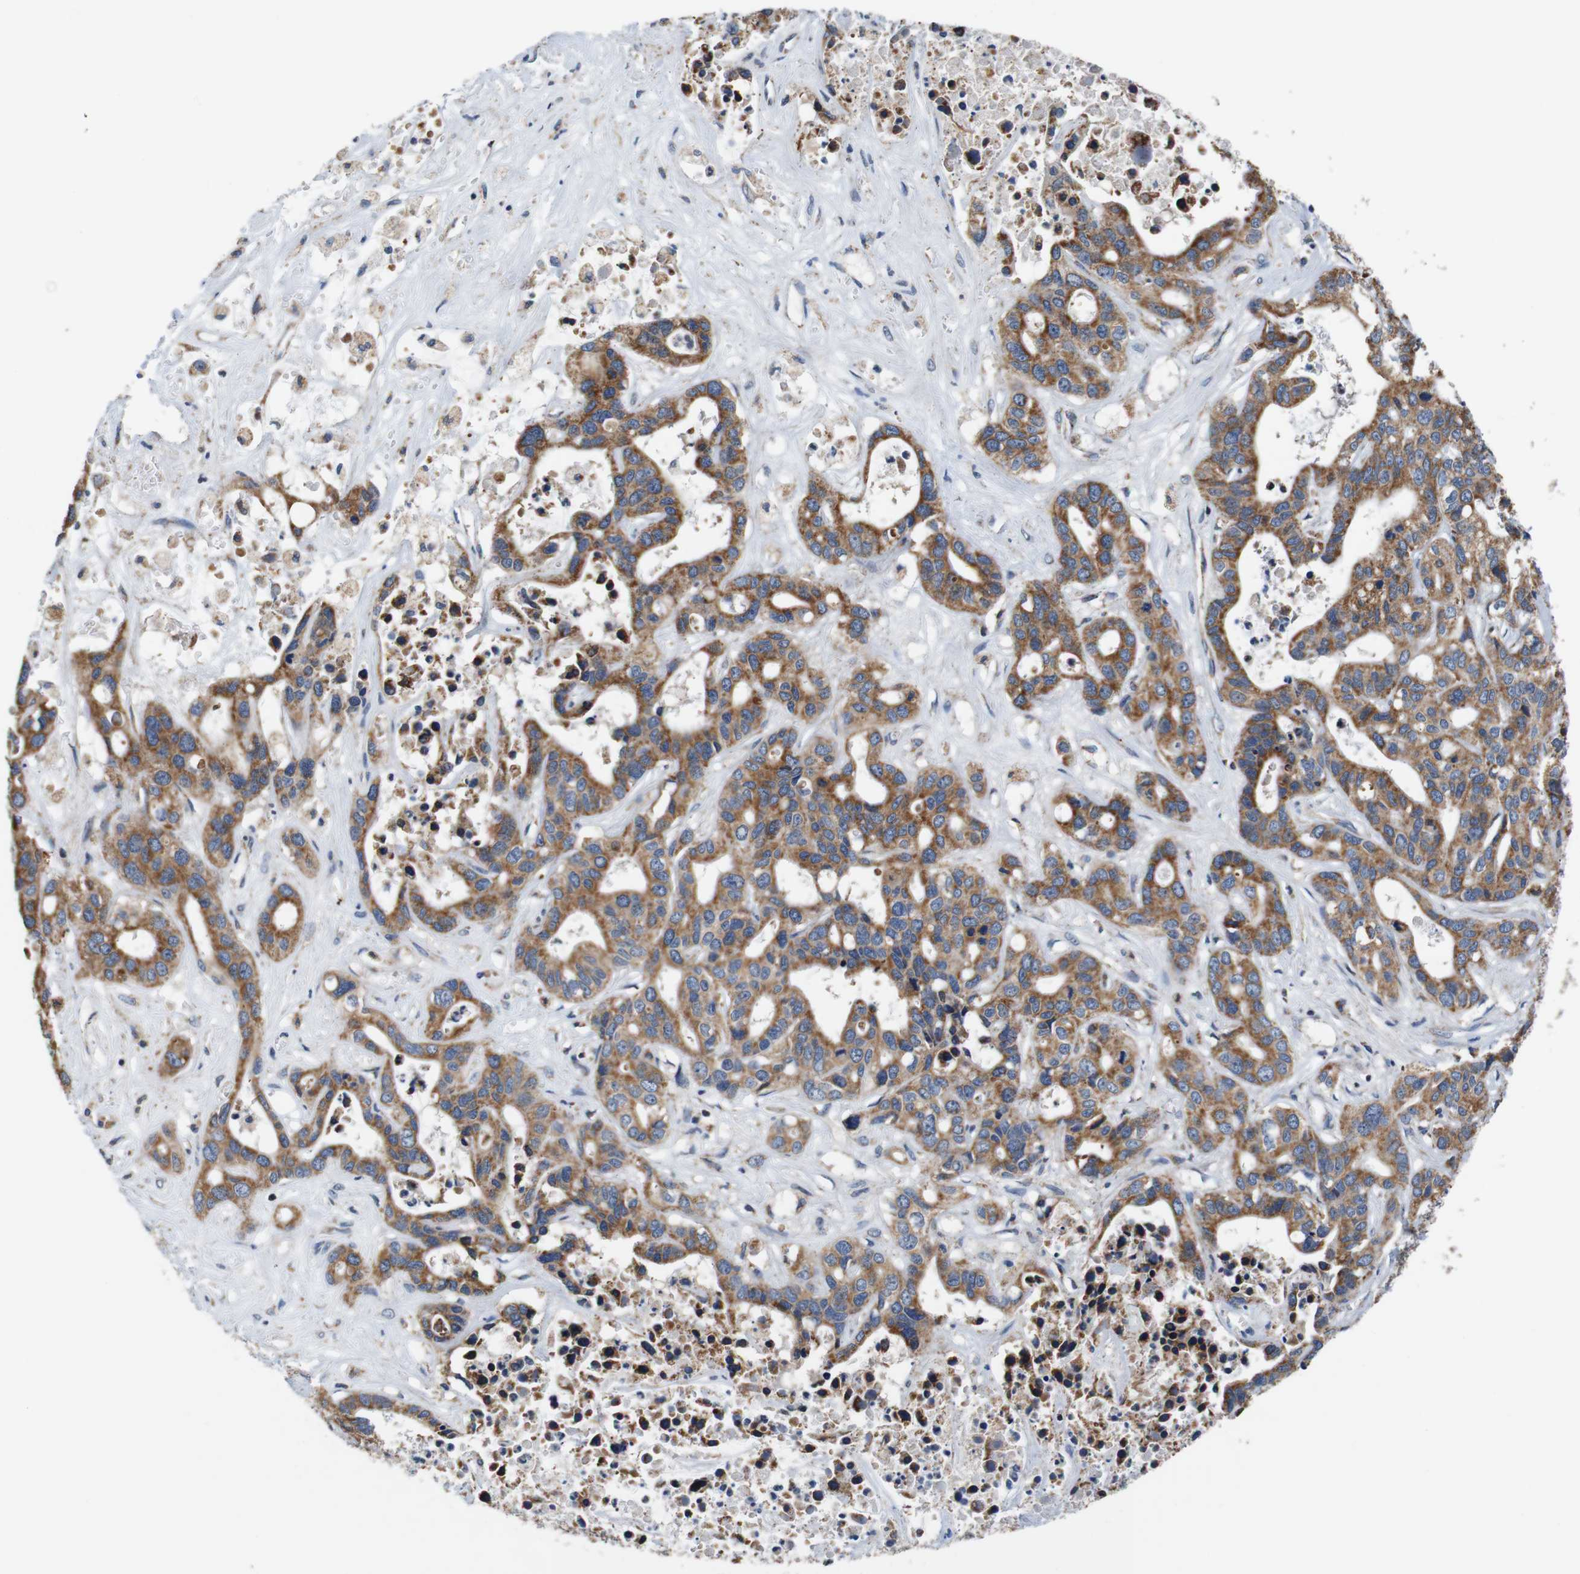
{"staining": {"intensity": "moderate", "quantity": ">75%", "location": "cytoplasmic/membranous"}, "tissue": "liver cancer", "cell_type": "Tumor cells", "image_type": "cancer", "snomed": [{"axis": "morphology", "description": "Cholangiocarcinoma"}, {"axis": "topography", "description": "Liver"}], "caption": "Liver cancer (cholangiocarcinoma) tissue shows moderate cytoplasmic/membranous expression in approximately >75% of tumor cells, visualized by immunohistochemistry. Using DAB (brown) and hematoxylin (blue) stains, captured at high magnification using brightfield microscopy.", "gene": "LRP4", "patient": {"sex": "female", "age": 65}}